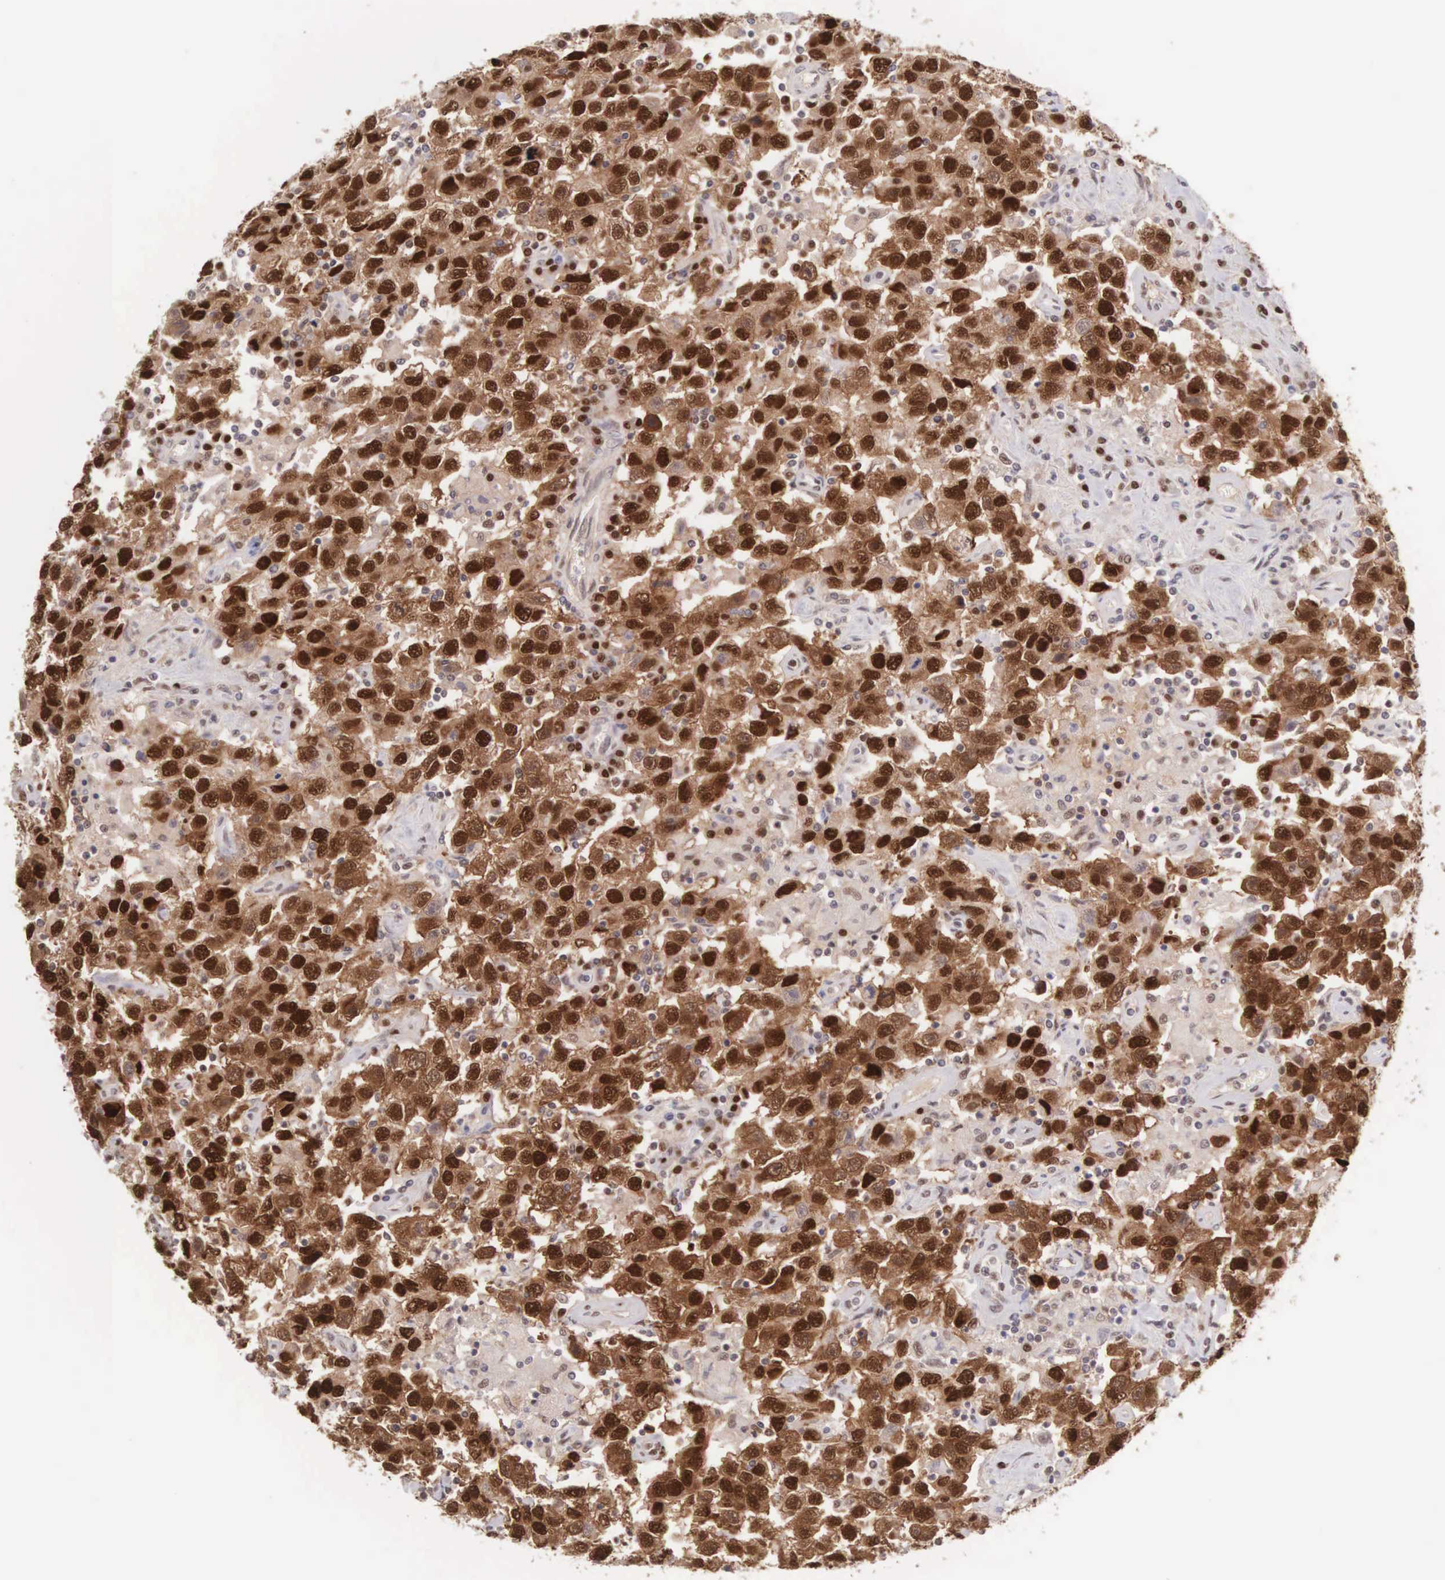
{"staining": {"intensity": "strong", "quantity": ">75%", "location": "nuclear"}, "tissue": "testis cancer", "cell_type": "Tumor cells", "image_type": "cancer", "snomed": [{"axis": "morphology", "description": "Seminoma, NOS"}, {"axis": "topography", "description": "Testis"}], "caption": "Immunohistochemistry of testis seminoma shows high levels of strong nuclear staining in about >75% of tumor cells.", "gene": "CCDC117", "patient": {"sex": "male", "age": 41}}